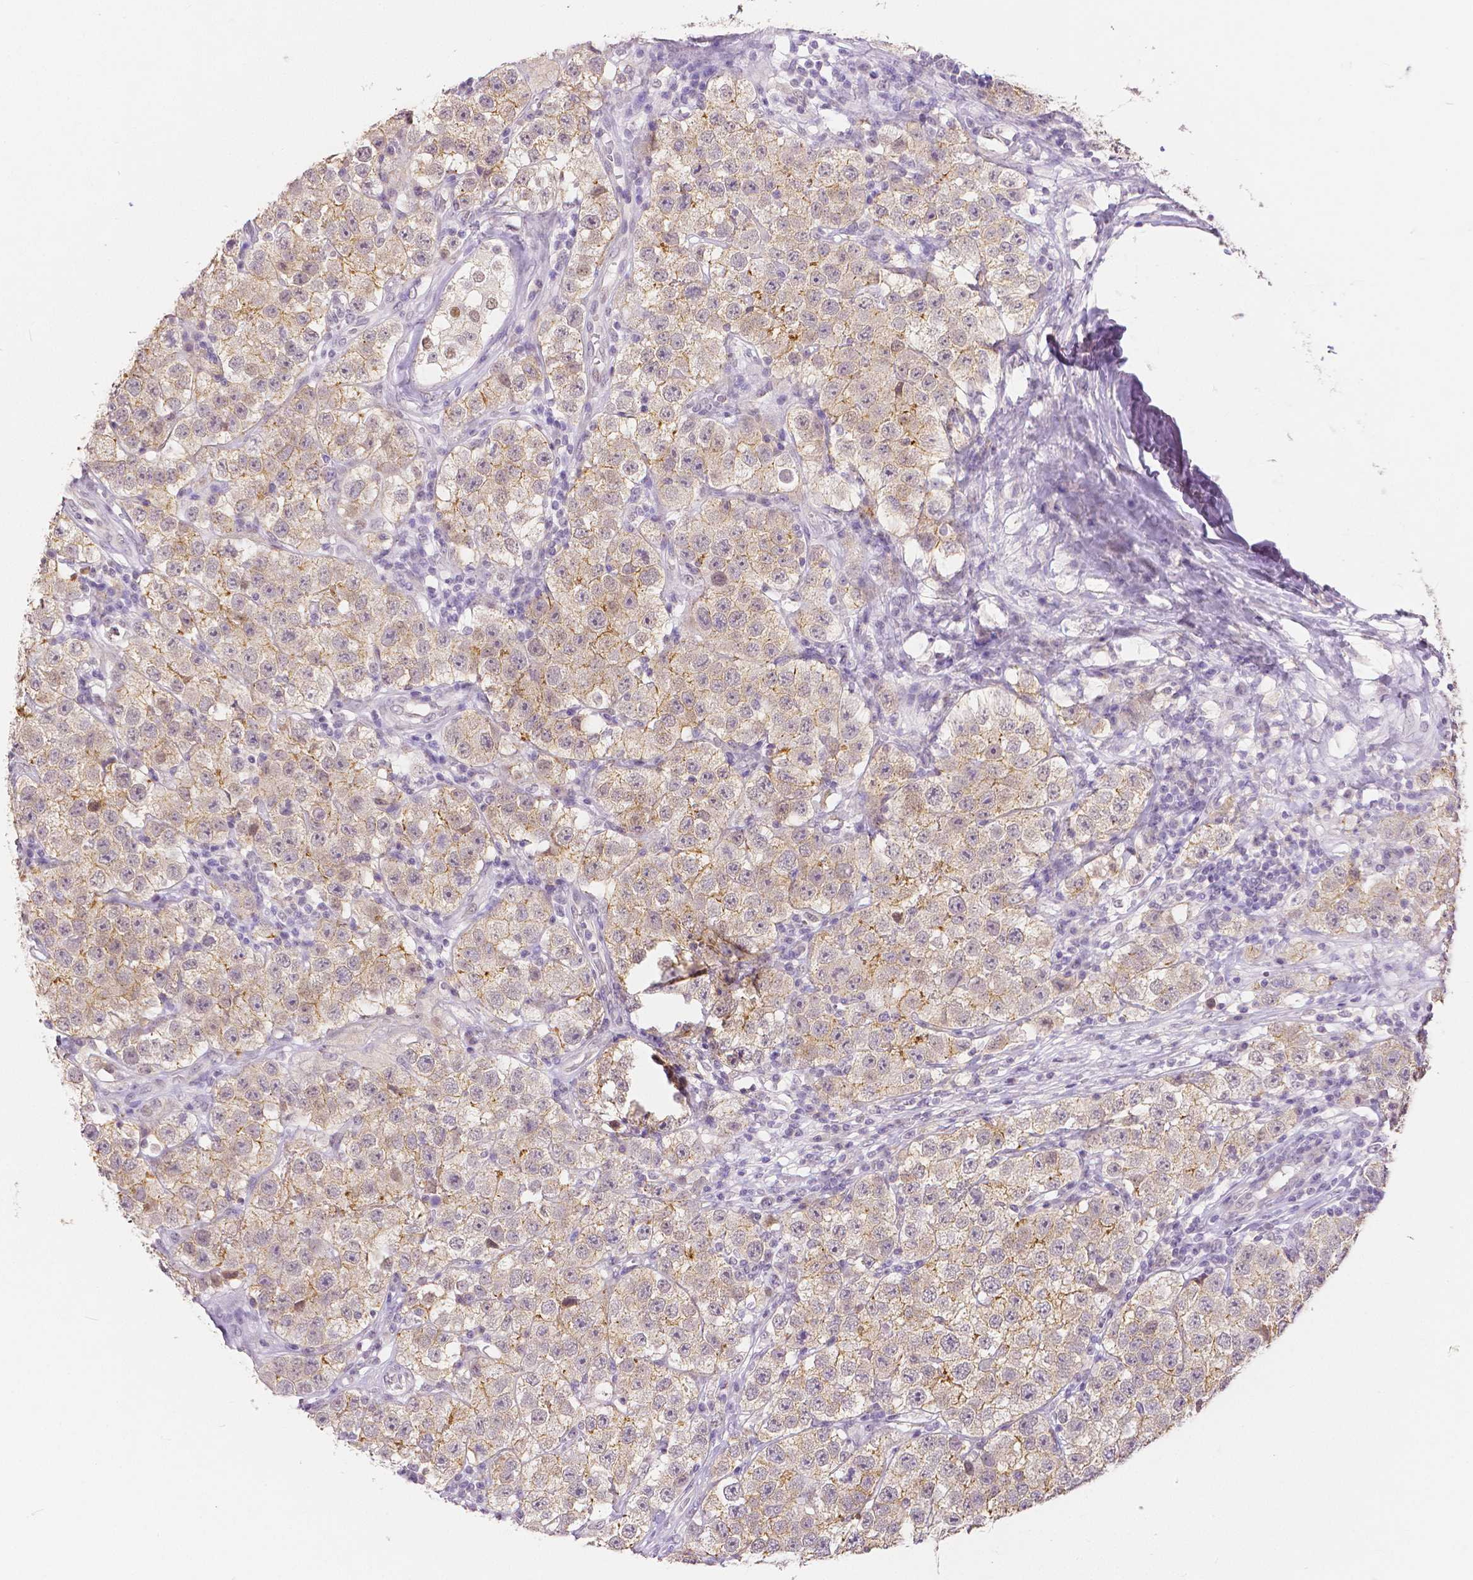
{"staining": {"intensity": "weak", "quantity": ">75%", "location": "cytoplasmic/membranous"}, "tissue": "testis cancer", "cell_type": "Tumor cells", "image_type": "cancer", "snomed": [{"axis": "morphology", "description": "Seminoma, NOS"}, {"axis": "topography", "description": "Testis"}], "caption": "Testis cancer stained with IHC displays weak cytoplasmic/membranous positivity in about >75% of tumor cells.", "gene": "OCLN", "patient": {"sex": "male", "age": 34}}